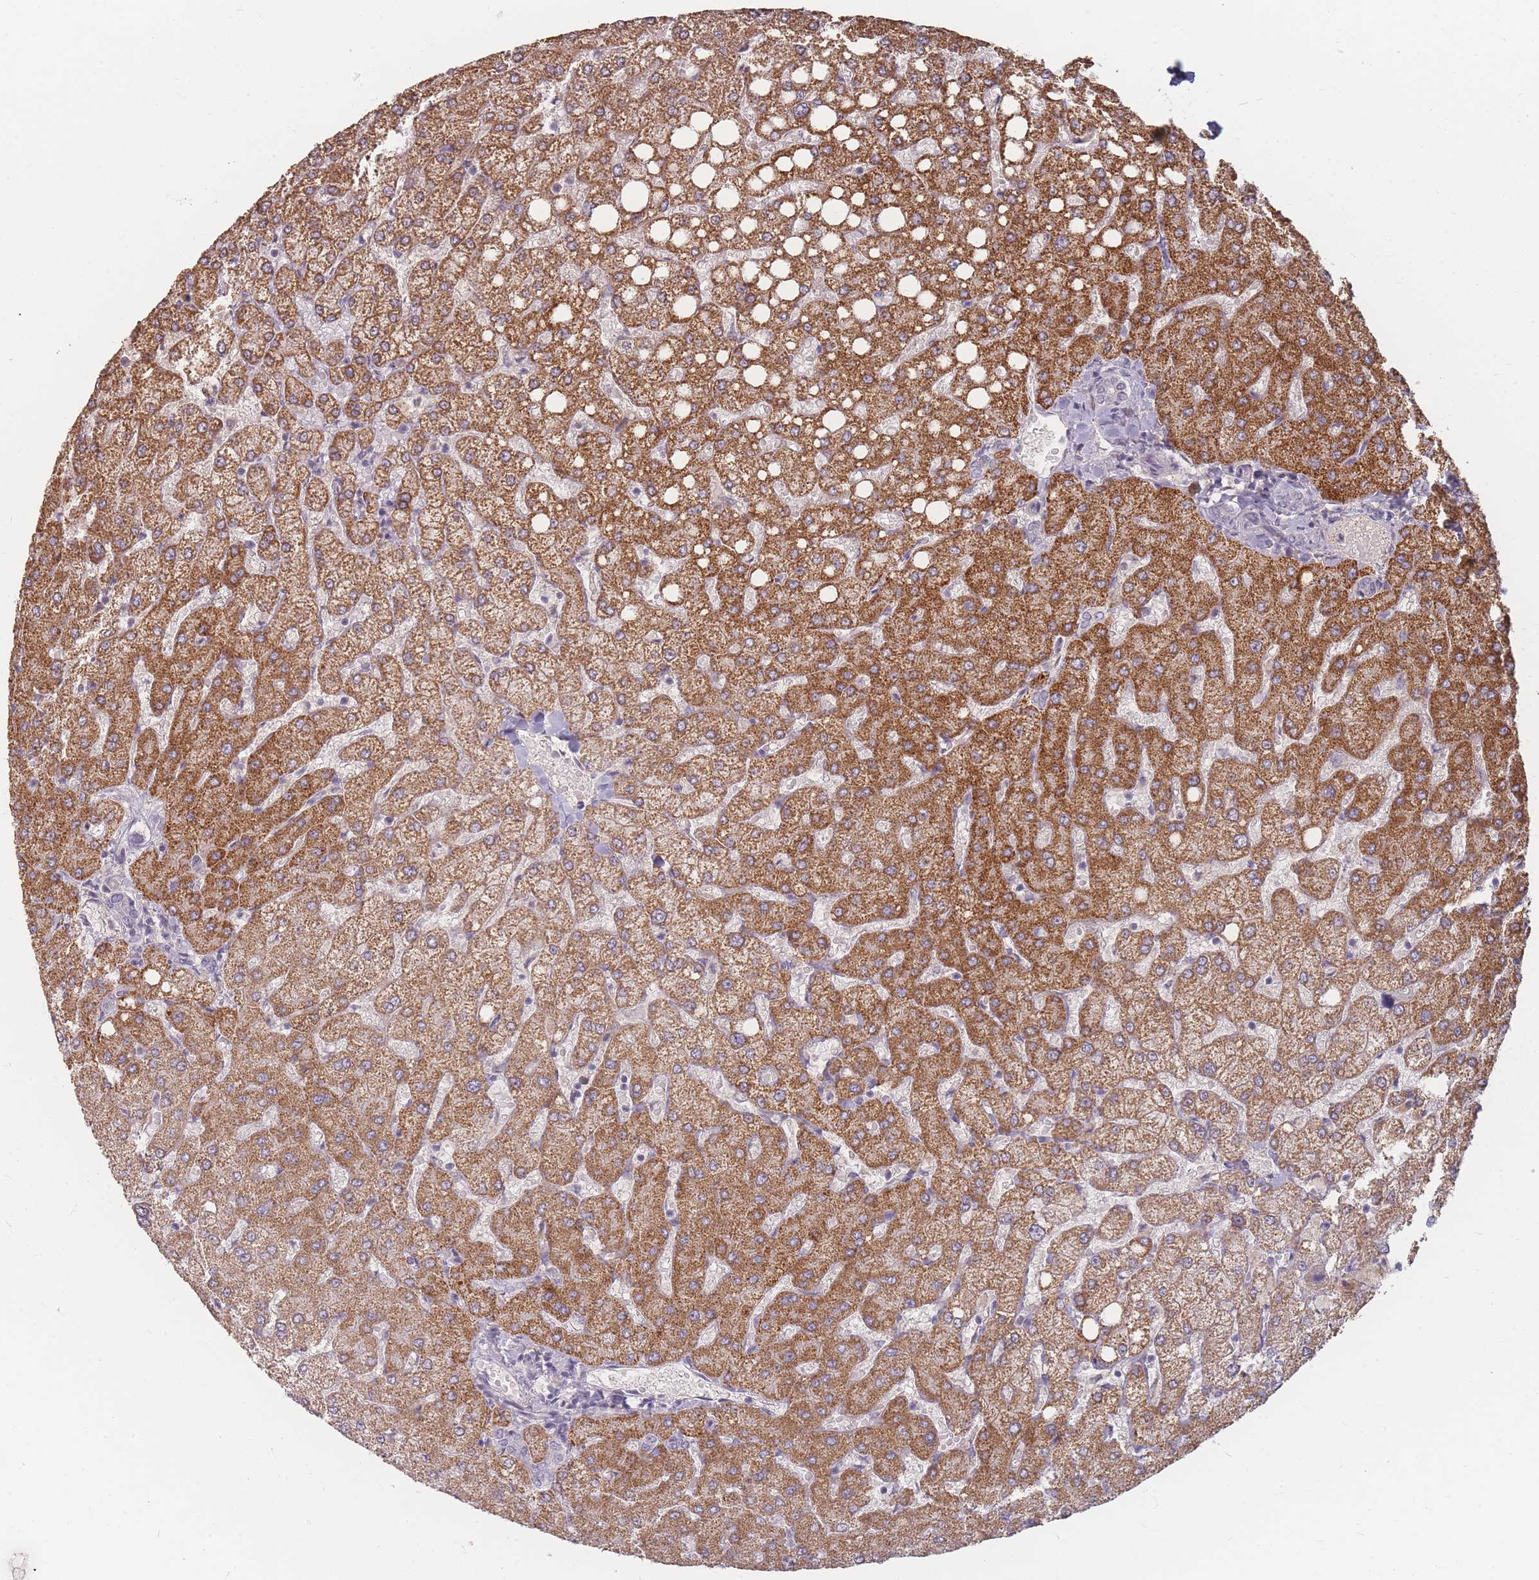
{"staining": {"intensity": "negative", "quantity": "none", "location": "none"}, "tissue": "liver", "cell_type": "Cholangiocytes", "image_type": "normal", "snomed": [{"axis": "morphology", "description": "Normal tissue, NOS"}, {"axis": "topography", "description": "Liver"}], "caption": "The image demonstrates no staining of cholangiocytes in normal liver.", "gene": "RFTN1", "patient": {"sex": "female", "age": 54}}